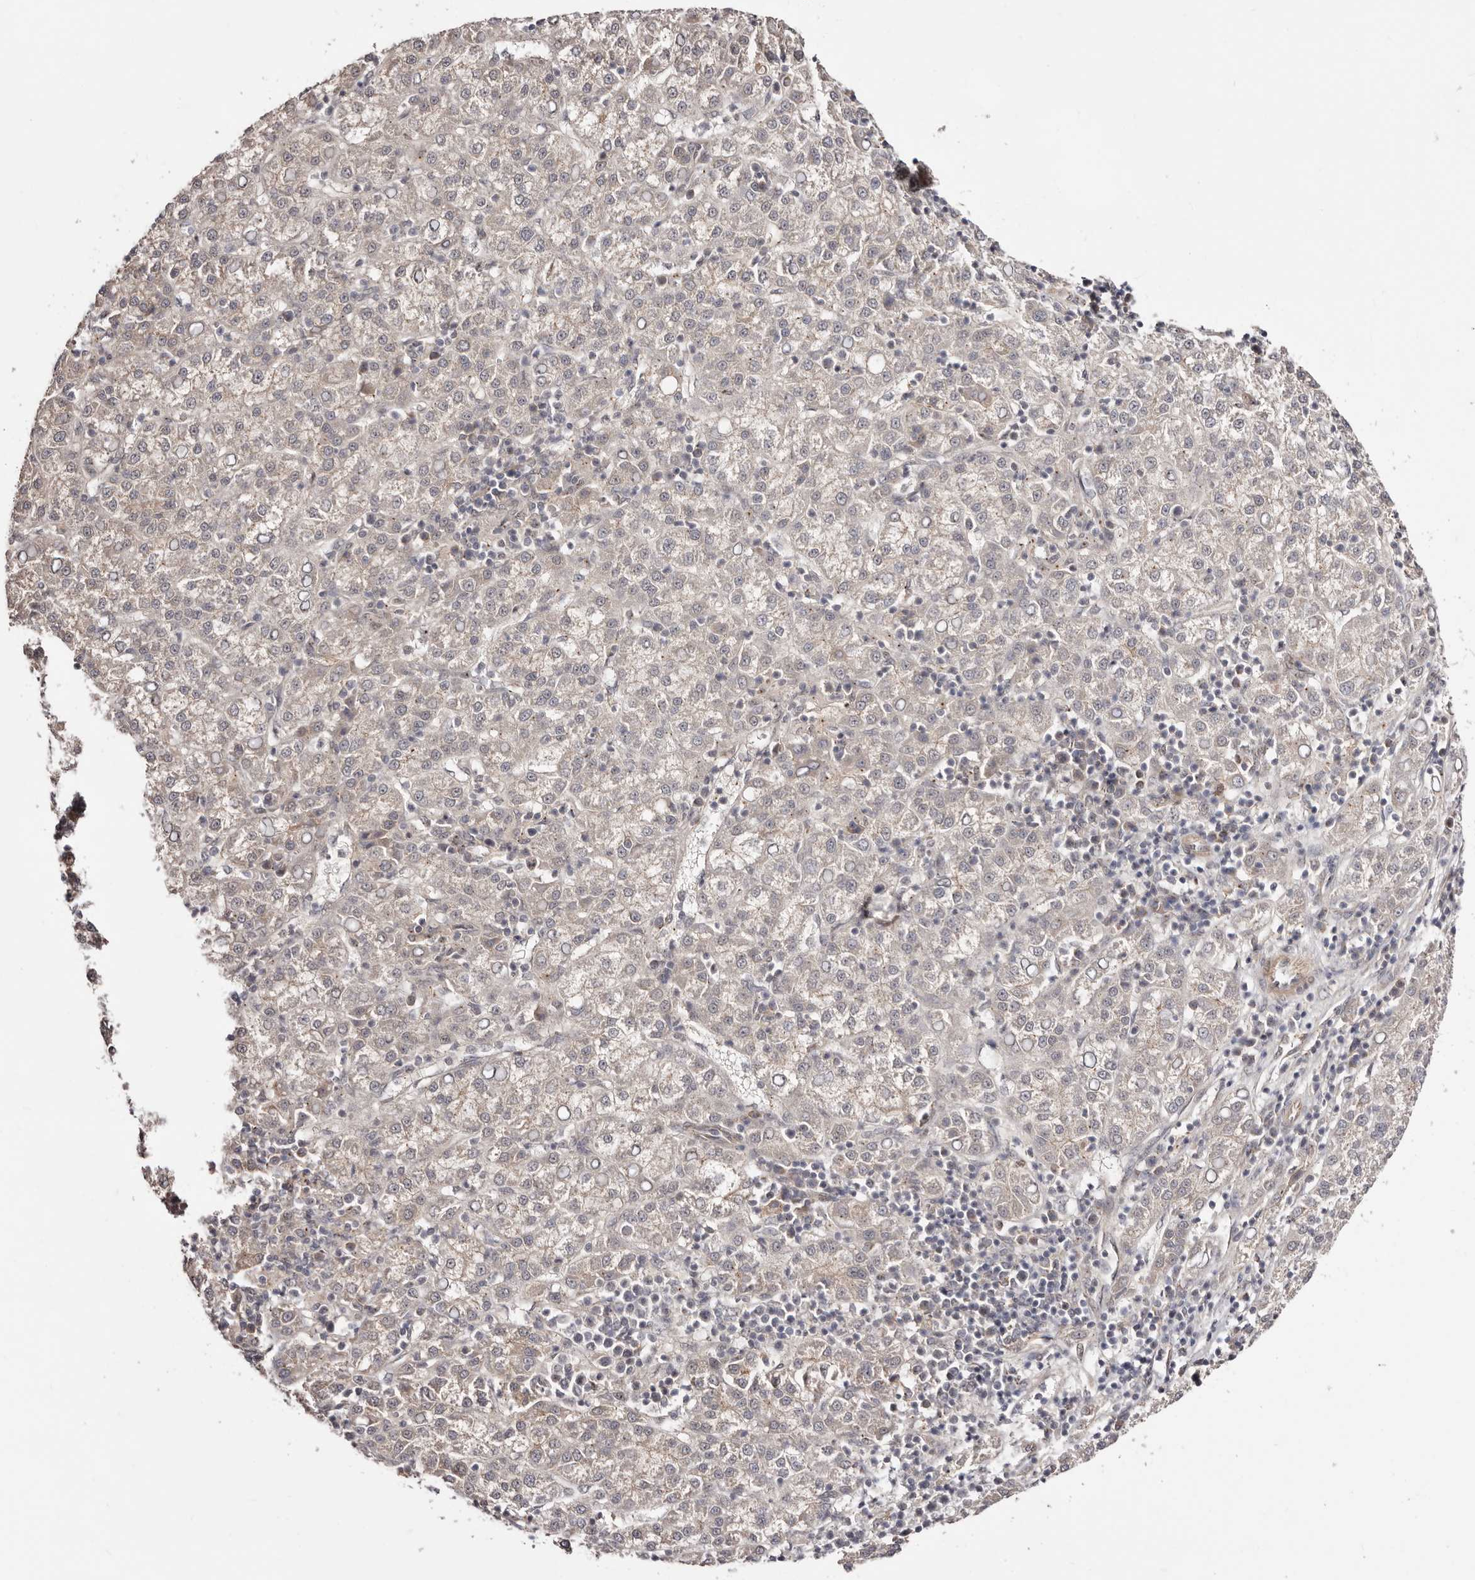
{"staining": {"intensity": "negative", "quantity": "none", "location": "none"}, "tissue": "liver cancer", "cell_type": "Tumor cells", "image_type": "cancer", "snomed": [{"axis": "morphology", "description": "Carcinoma, Hepatocellular, NOS"}, {"axis": "topography", "description": "Liver"}], "caption": "The image demonstrates no significant expression in tumor cells of hepatocellular carcinoma (liver).", "gene": "EGR3", "patient": {"sex": "female", "age": 58}}